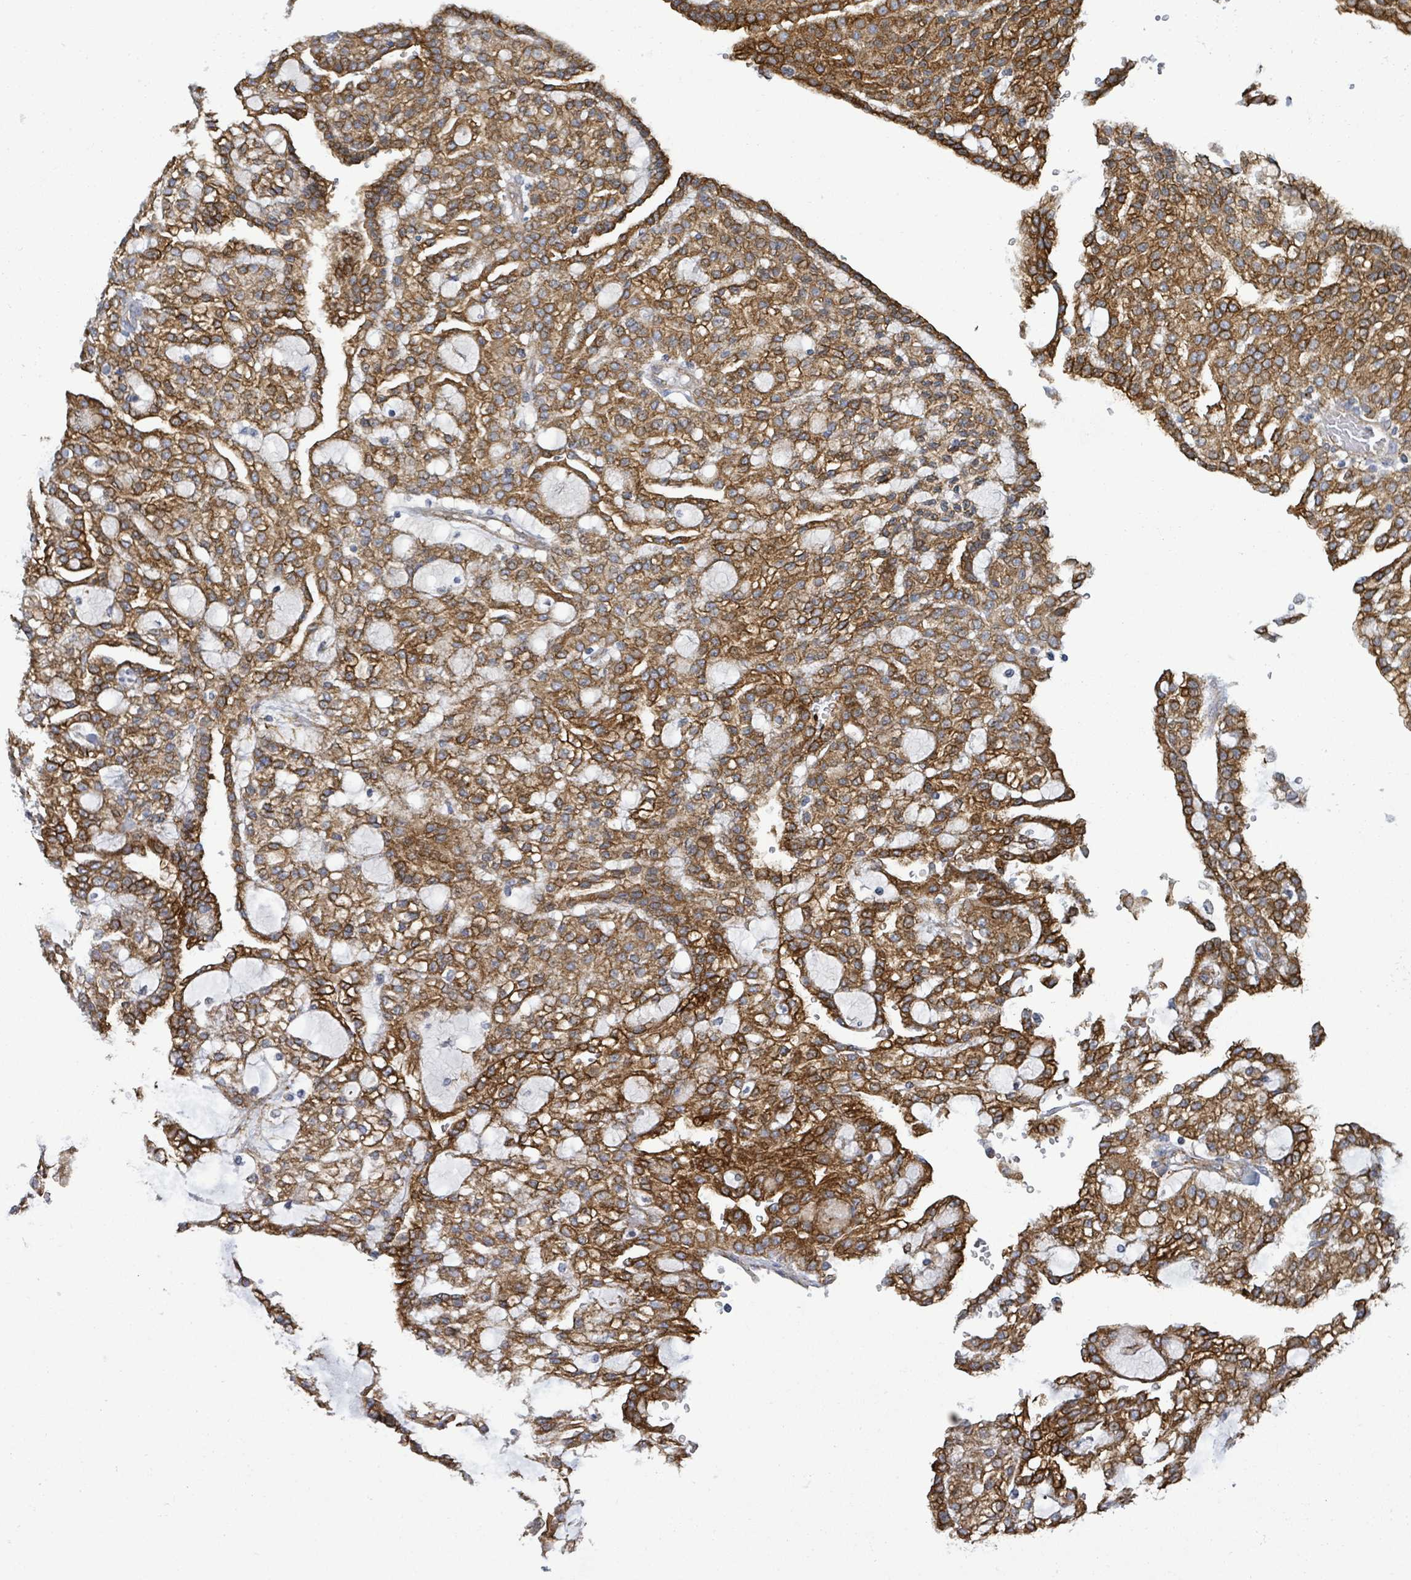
{"staining": {"intensity": "strong", "quantity": ">75%", "location": "cytoplasmic/membranous"}, "tissue": "renal cancer", "cell_type": "Tumor cells", "image_type": "cancer", "snomed": [{"axis": "morphology", "description": "Adenocarcinoma, NOS"}, {"axis": "topography", "description": "Kidney"}], "caption": "Immunohistochemistry photomicrograph of human renal cancer stained for a protein (brown), which demonstrates high levels of strong cytoplasmic/membranous positivity in about >75% of tumor cells.", "gene": "EGFL7", "patient": {"sex": "male", "age": 63}}